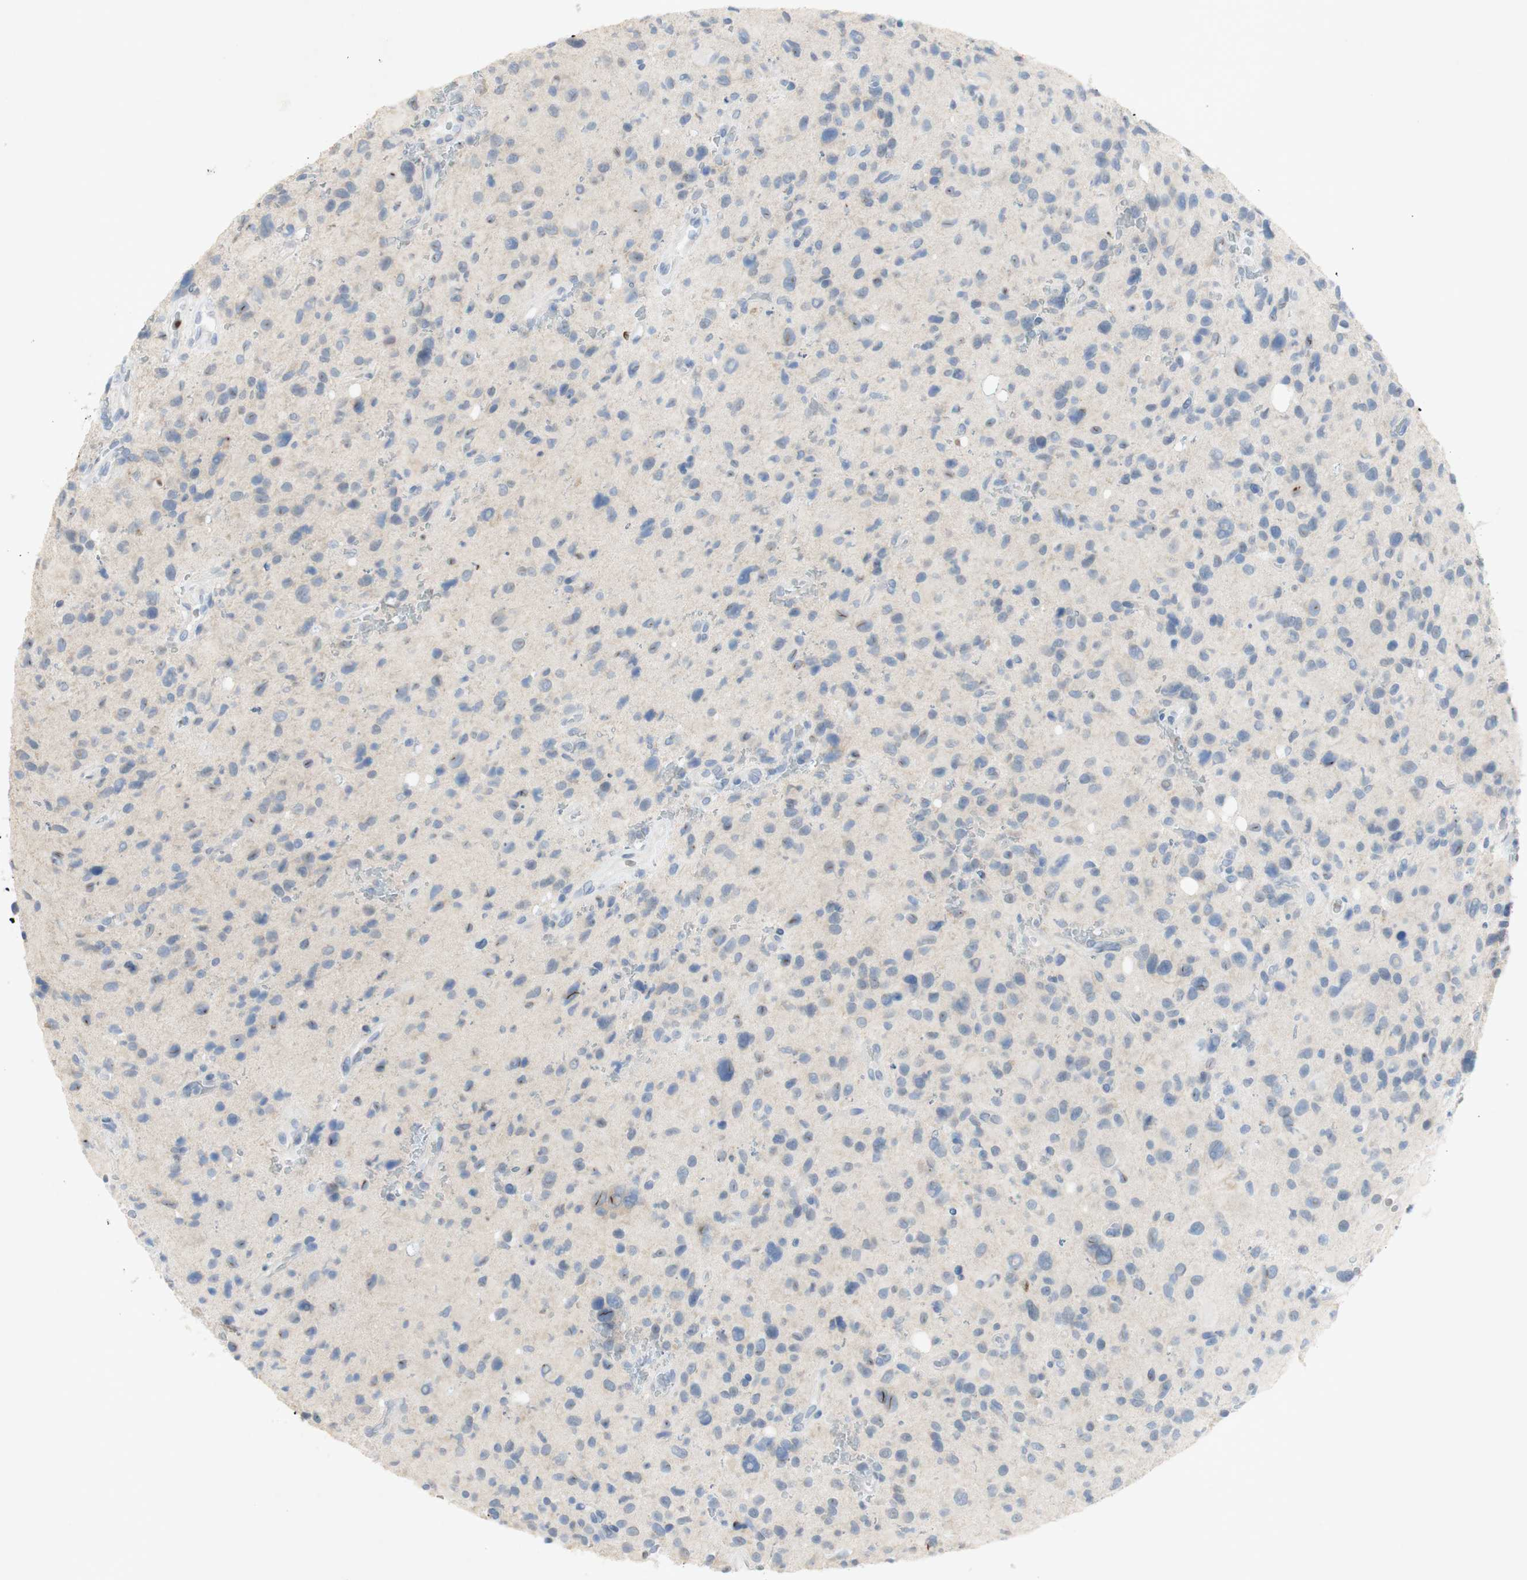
{"staining": {"intensity": "negative", "quantity": "none", "location": "none"}, "tissue": "glioma", "cell_type": "Tumor cells", "image_type": "cancer", "snomed": [{"axis": "morphology", "description": "Glioma, malignant, High grade"}, {"axis": "topography", "description": "Brain"}], "caption": "The immunohistochemistry (IHC) image has no significant expression in tumor cells of malignant glioma (high-grade) tissue. (DAB immunohistochemistry (IHC) visualized using brightfield microscopy, high magnification).", "gene": "EPO", "patient": {"sex": "male", "age": 48}}